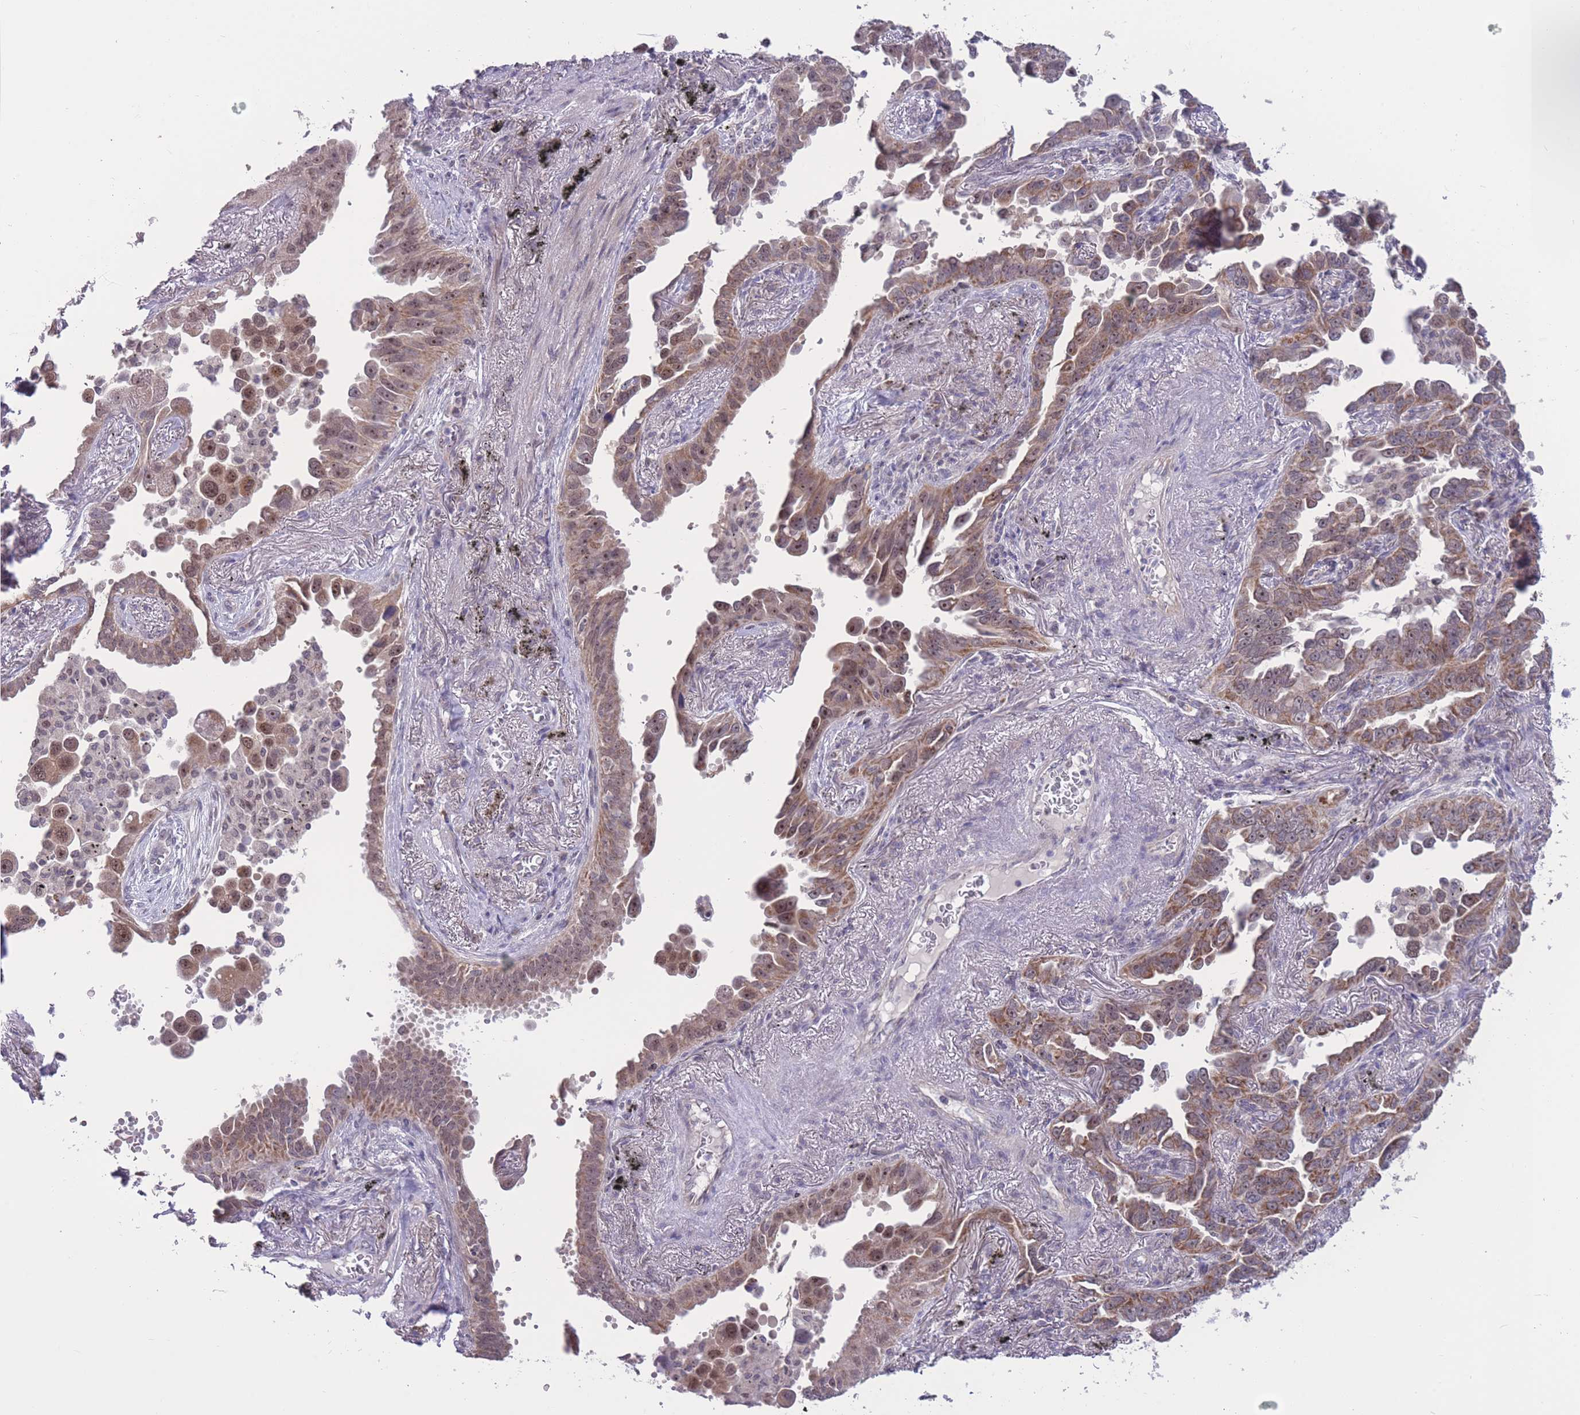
{"staining": {"intensity": "moderate", "quantity": ">75%", "location": "cytoplasmic/membranous,nuclear"}, "tissue": "lung cancer", "cell_type": "Tumor cells", "image_type": "cancer", "snomed": [{"axis": "morphology", "description": "Adenocarcinoma, NOS"}, {"axis": "topography", "description": "Lung"}], "caption": "About >75% of tumor cells in lung adenocarcinoma demonstrate moderate cytoplasmic/membranous and nuclear protein expression as visualized by brown immunohistochemical staining.", "gene": "MCIDAS", "patient": {"sex": "male", "age": 67}}